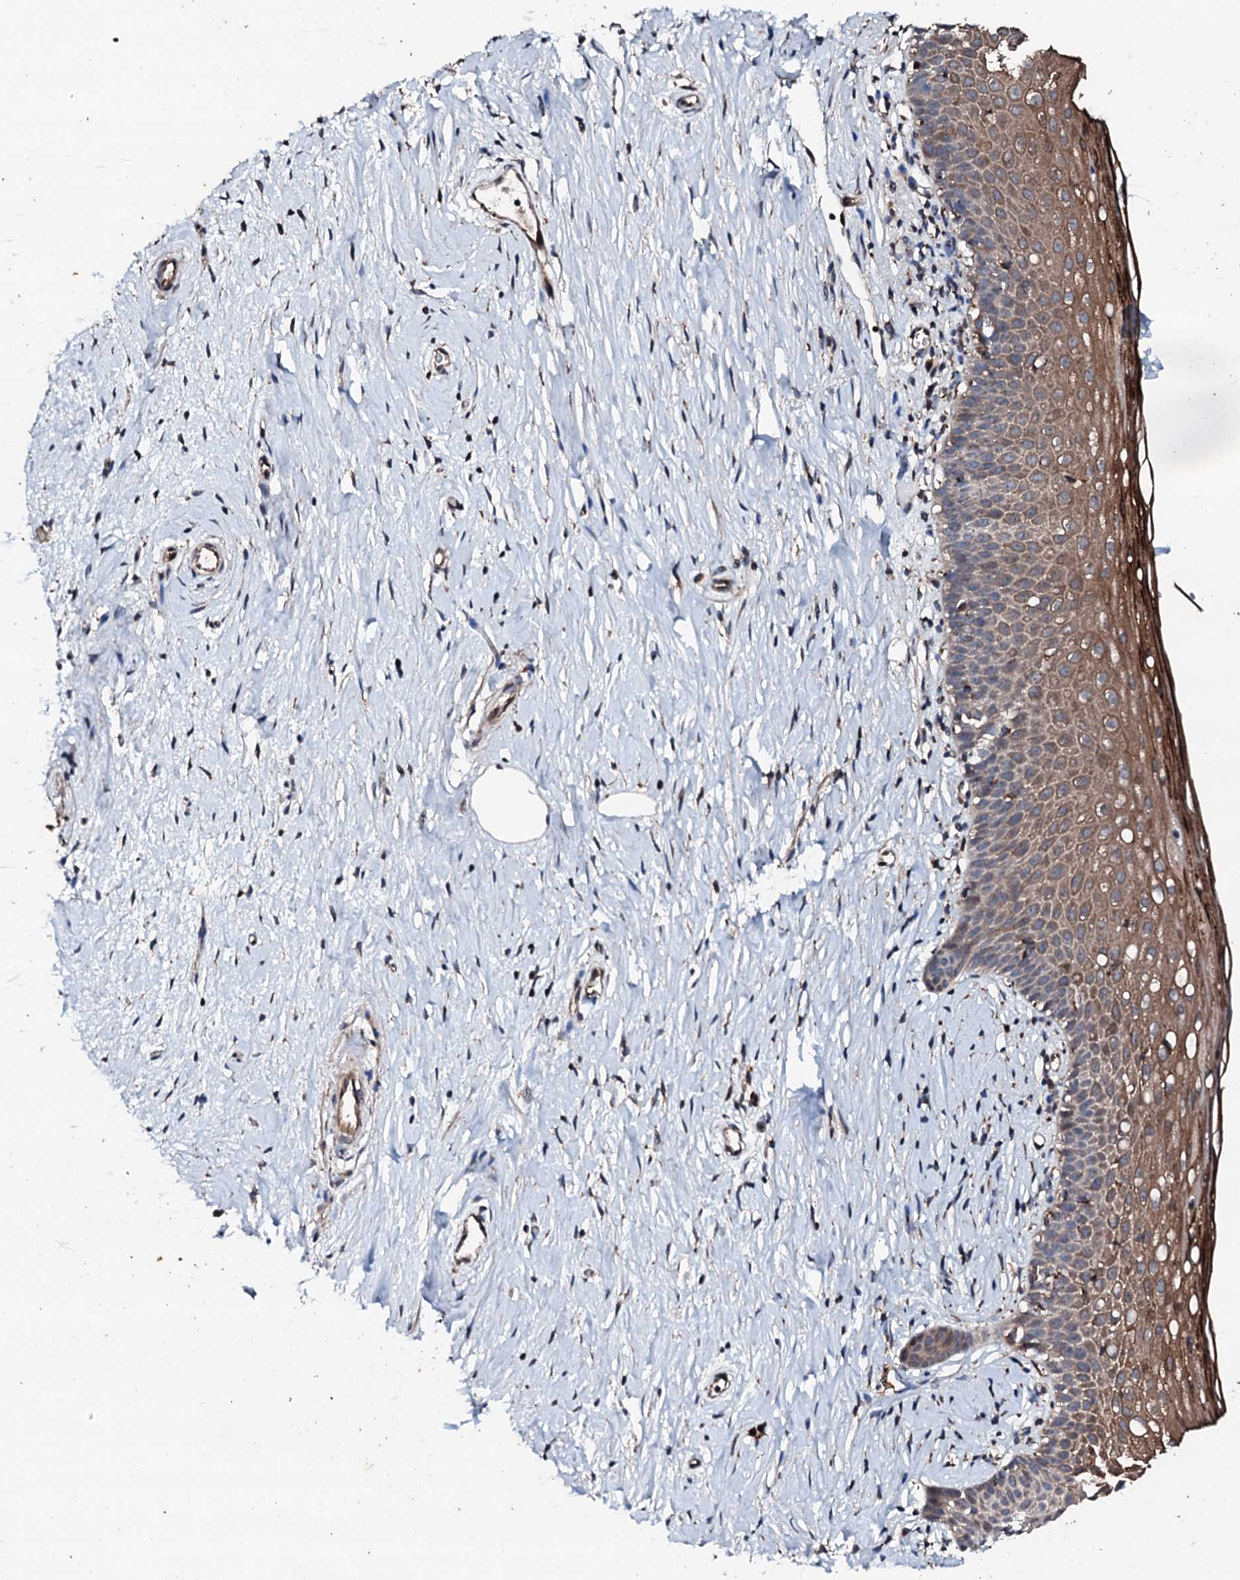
{"staining": {"intensity": "moderate", "quantity": ">75%", "location": "cytoplasmic/membranous"}, "tissue": "cervix", "cell_type": "Glandular cells", "image_type": "normal", "snomed": [{"axis": "morphology", "description": "Normal tissue, NOS"}, {"axis": "topography", "description": "Cervix"}], "caption": "Unremarkable cervix was stained to show a protein in brown. There is medium levels of moderate cytoplasmic/membranous expression in about >75% of glandular cells.", "gene": "ENSG00000256591", "patient": {"sex": "female", "age": 36}}